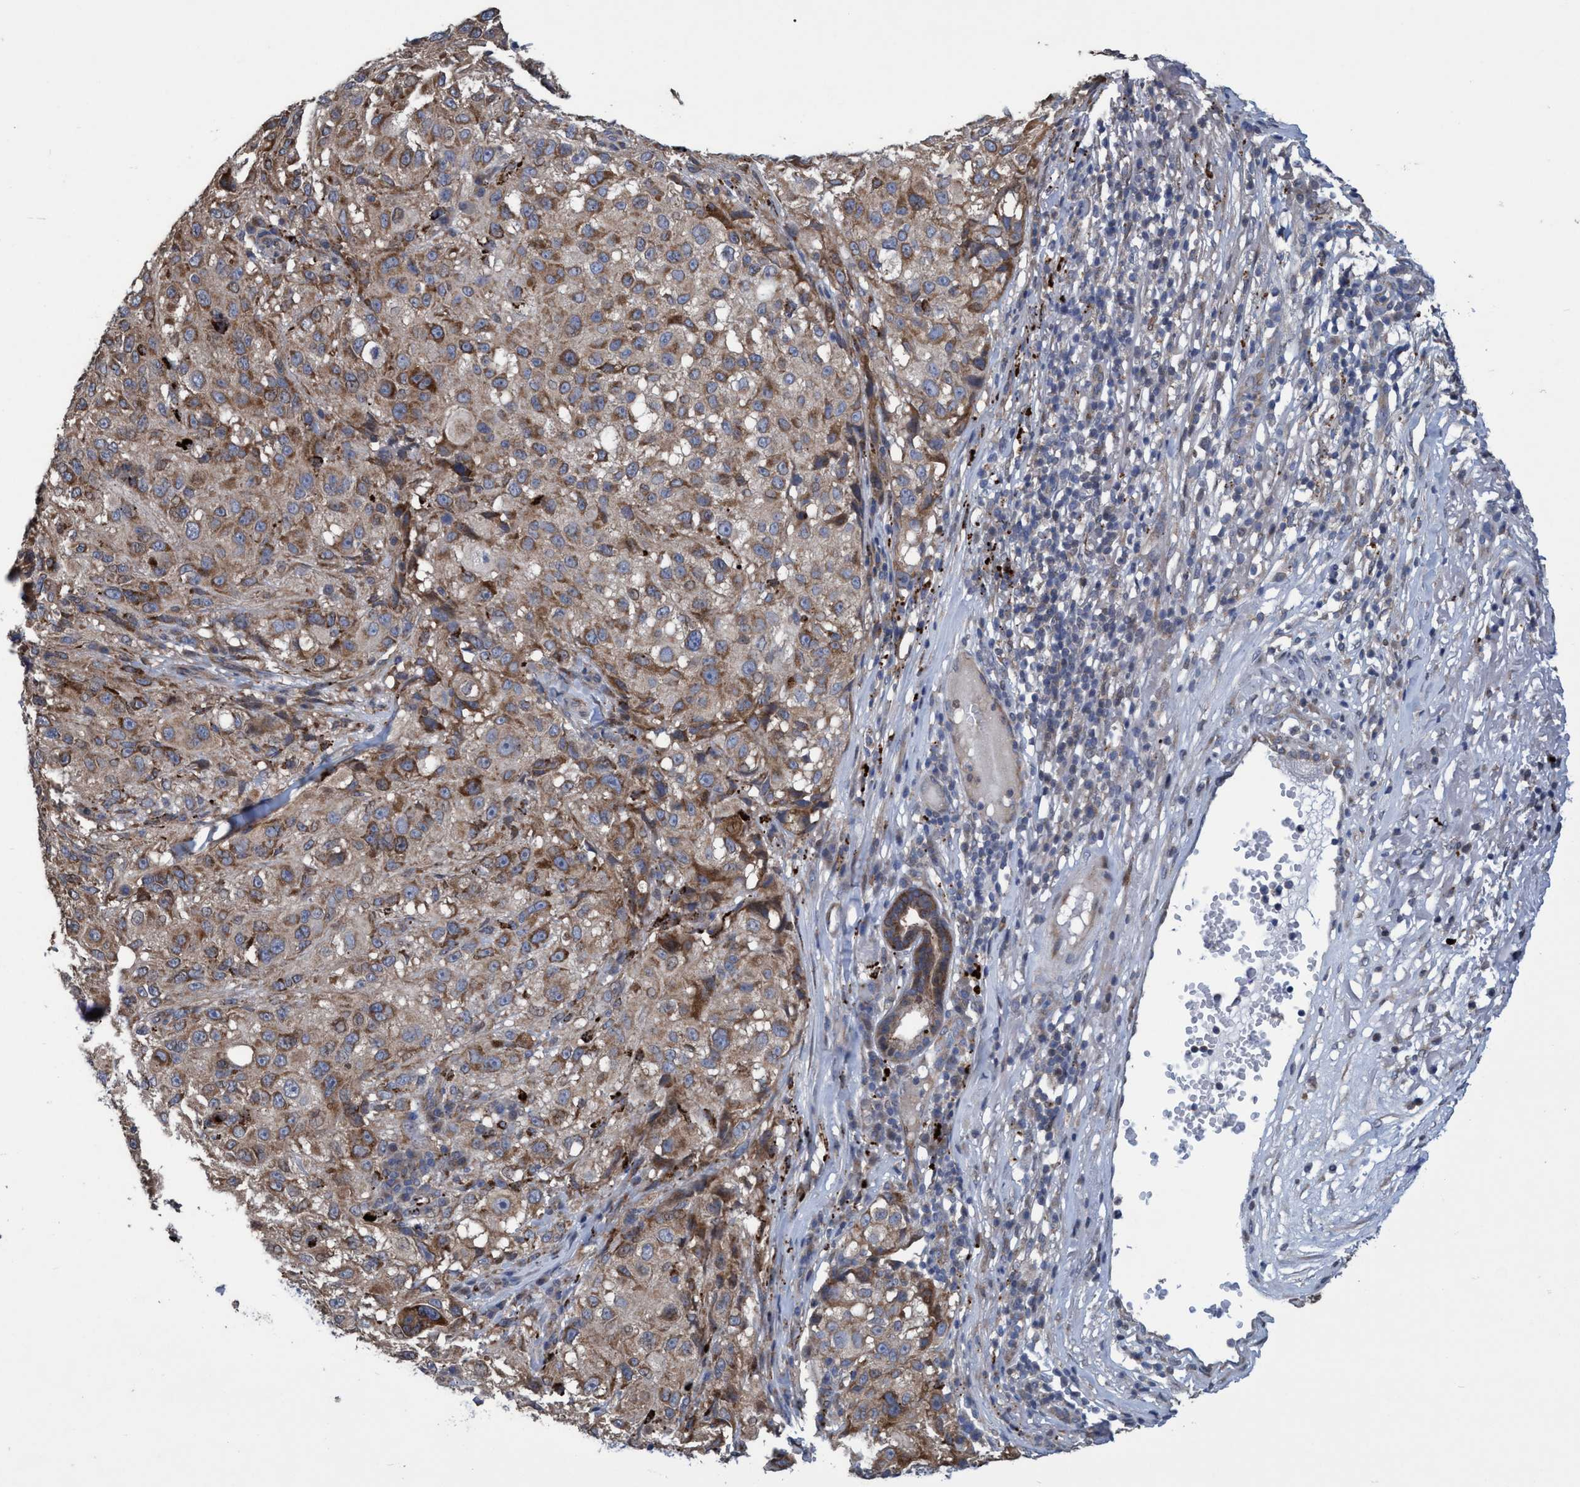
{"staining": {"intensity": "moderate", "quantity": ">75%", "location": "cytoplasmic/membranous"}, "tissue": "melanoma", "cell_type": "Tumor cells", "image_type": "cancer", "snomed": [{"axis": "morphology", "description": "Necrosis, NOS"}, {"axis": "morphology", "description": "Malignant melanoma, NOS"}, {"axis": "topography", "description": "Skin"}], "caption": "Protein positivity by immunohistochemistry demonstrates moderate cytoplasmic/membranous positivity in about >75% of tumor cells in melanoma.", "gene": "BBS9", "patient": {"sex": "female", "age": 87}}